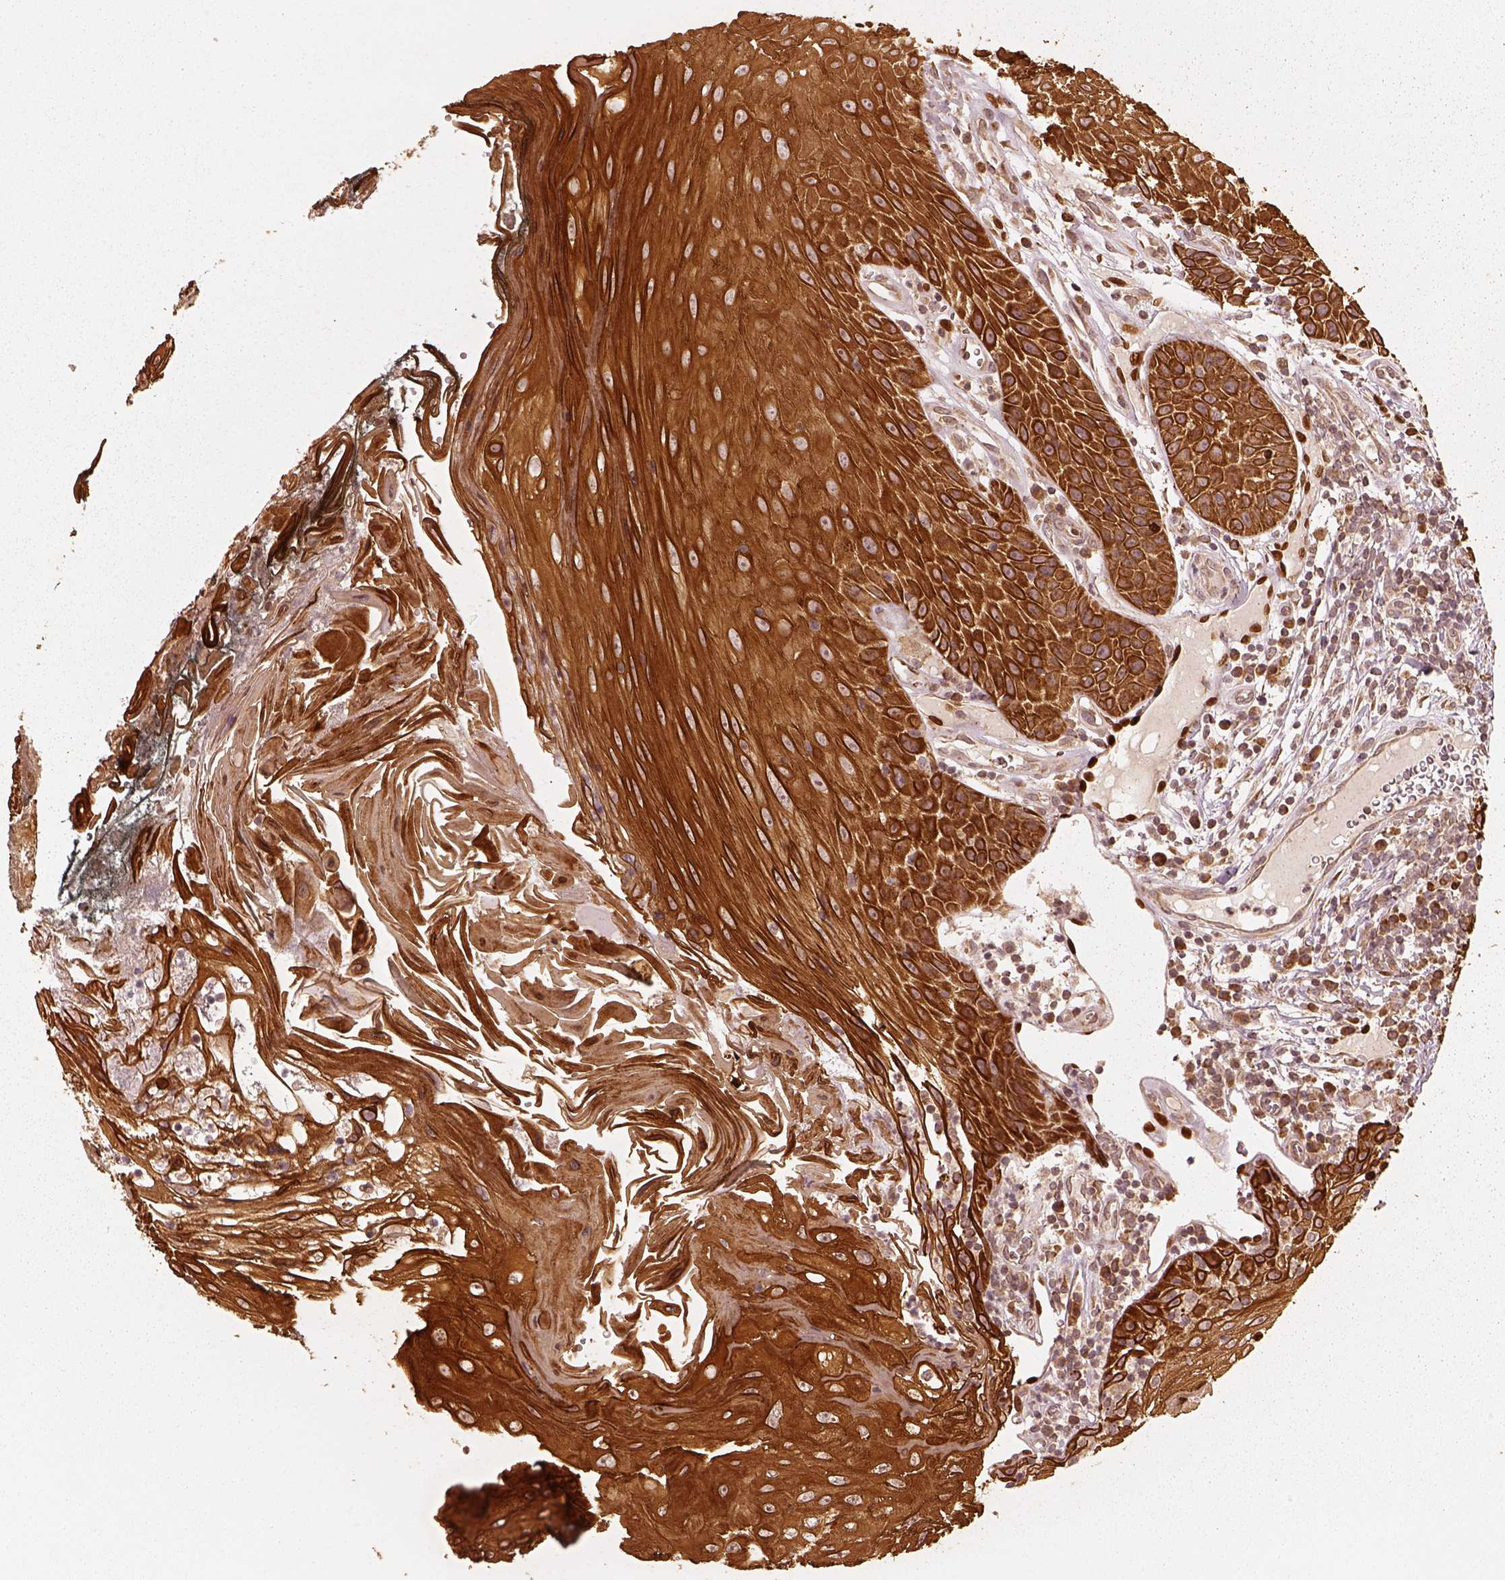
{"staining": {"intensity": "strong", "quantity": ">75%", "location": "cytoplasmic/membranous"}, "tissue": "head and neck cancer", "cell_type": "Tumor cells", "image_type": "cancer", "snomed": [{"axis": "morphology", "description": "Squamous cell carcinoma, NOS"}, {"axis": "topography", "description": "Head-Neck"}], "caption": "Strong cytoplasmic/membranous protein staining is appreciated in about >75% of tumor cells in head and neck squamous cell carcinoma.", "gene": "DNAJC25", "patient": {"sex": "male", "age": 52}}